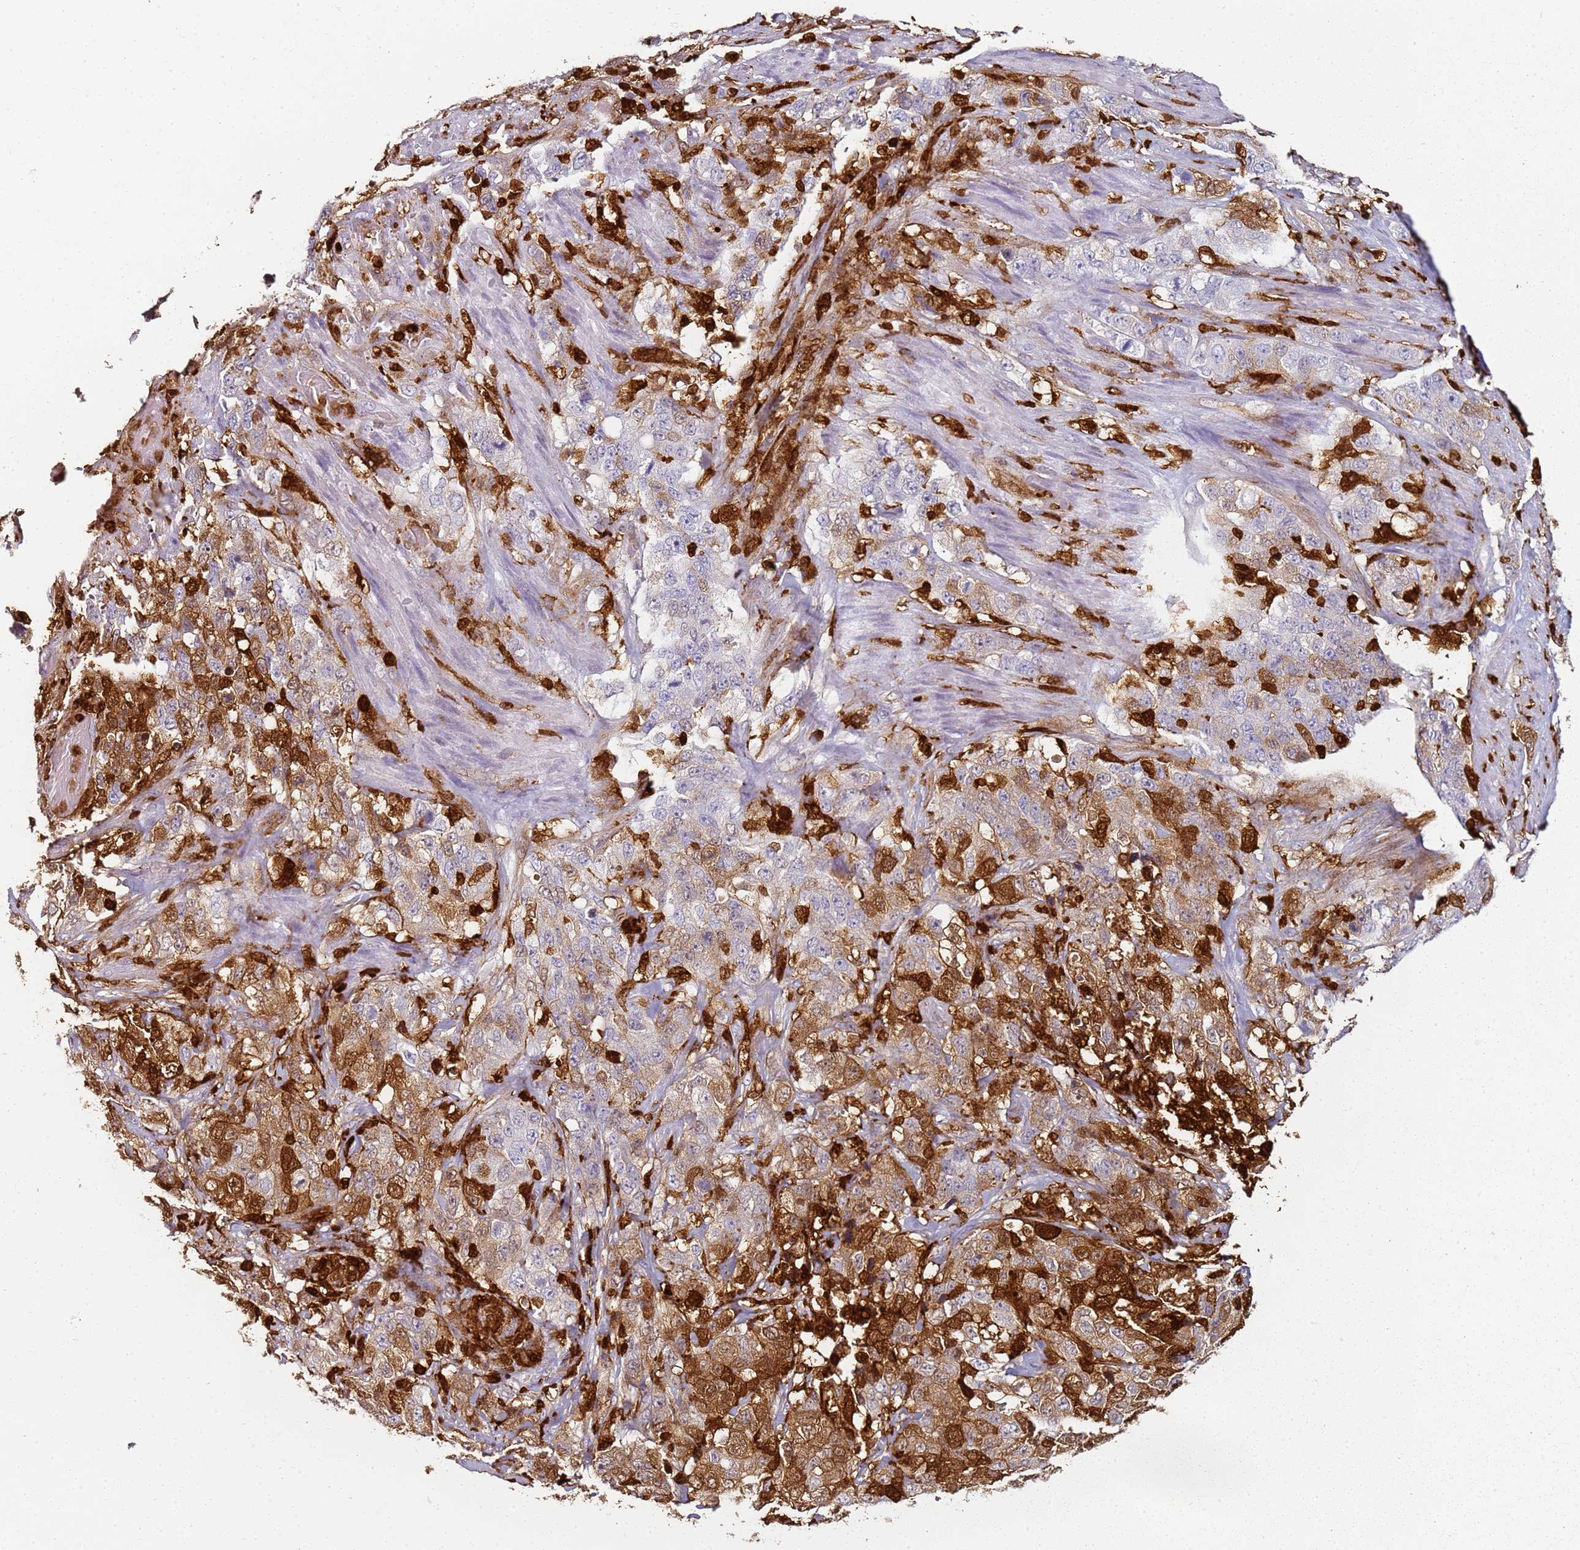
{"staining": {"intensity": "moderate", "quantity": "25%-75%", "location": "cytoplasmic/membranous,nuclear"}, "tissue": "stomach cancer", "cell_type": "Tumor cells", "image_type": "cancer", "snomed": [{"axis": "morphology", "description": "Adenocarcinoma, NOS"}, {"axis": "topography", "description": "Stomach"}], "caption": "A medium amount of moderate cytoplasmic/membranous and nuclear positivity is appreciated in about 25%-75% of tumor cells in stomach cancer (adenocarcinoma) tissue. Immunohistochemistry stains the protein in brown and the nuclei are stained blue.", "gene": "S100A4", "patient": {"sex": "male", "age": 48}}